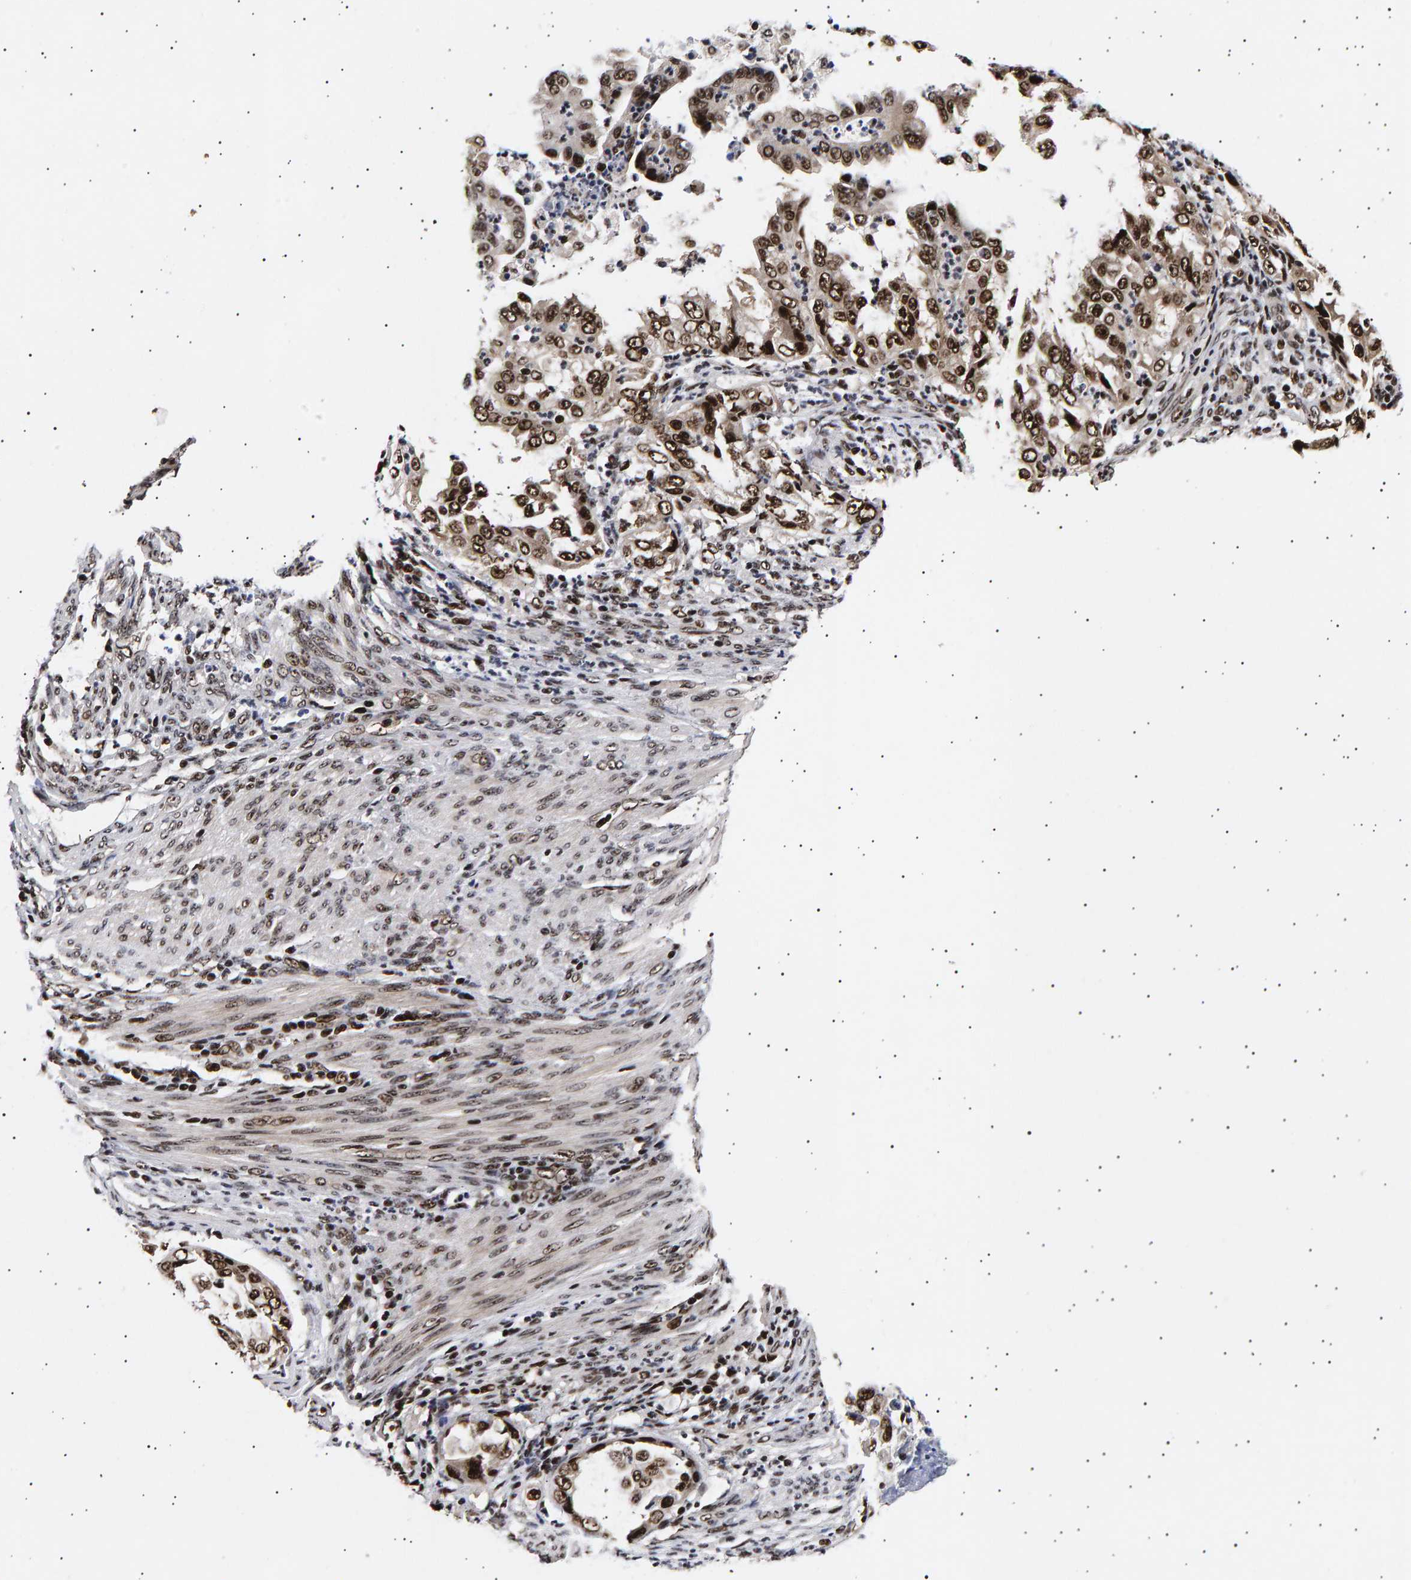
{"staining": {"intensity": "strong", "quantity": ">75%", "location": "nuclear"}, "tissue": "endometrial cancer", "cell_type": "Tumor cells", "image_type": "cancer", "snomed": [{"axis": "morphology", "description": "Adenocarcinoma, NOS"}, {"axis": "topography", "description": "Endometrium"}], "caption": "Protein analysis of adenocarcinoma (endometrial) tissue demonstrates strong nuclear positivity in approximately >75% of tumor cells.", "gene": "ANKRD40", "patient": {"sex": "female", "age": 85}}